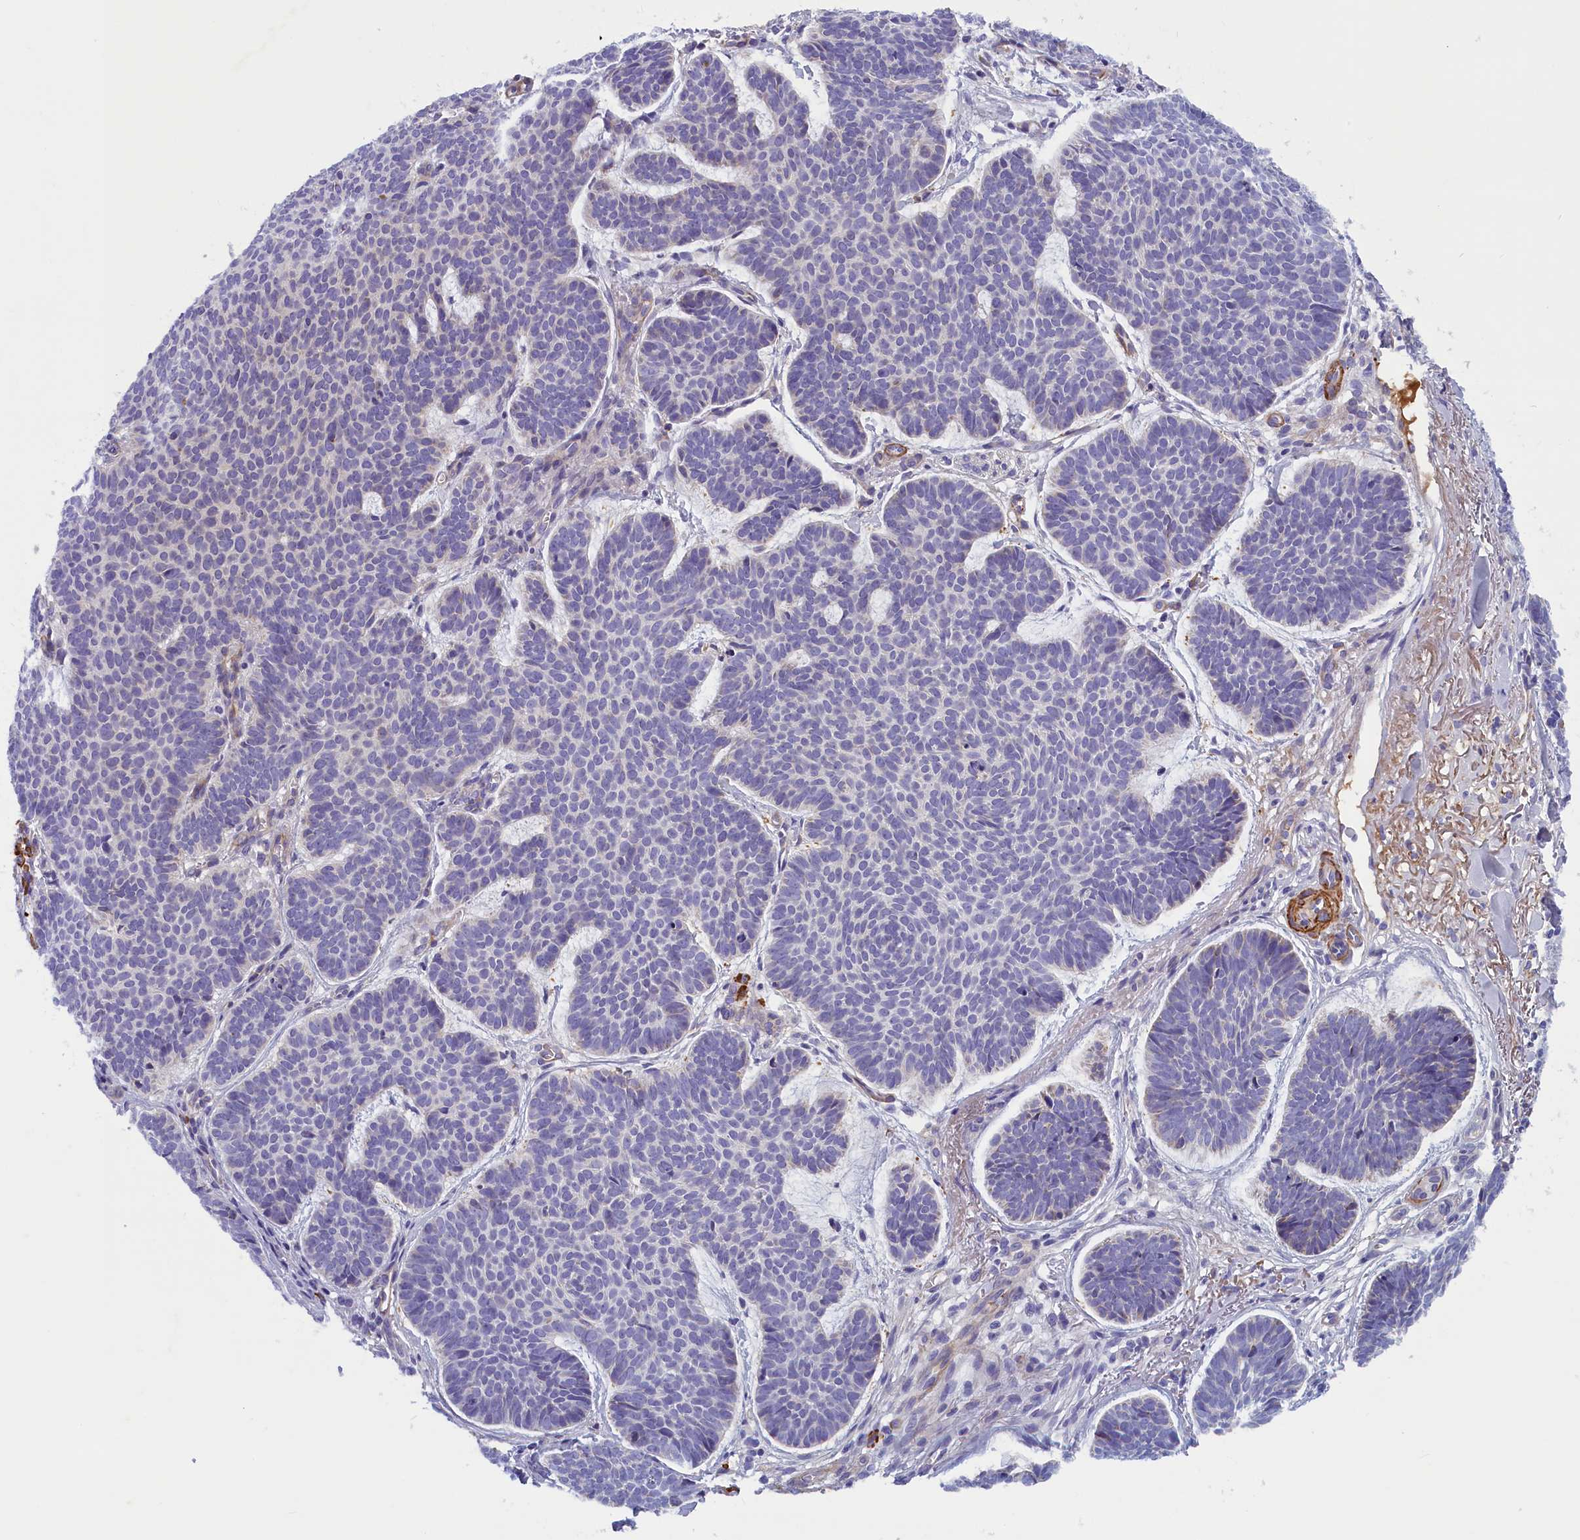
{"staining": {"intensity": "negative", "quantity": "none", "location": "none"}, "tissue": "skin cancer", "cell_type": "Tumor cells", "image_type": "cancer", "snomed": [{"axis": "morphology", "description": "Basal cell carcinoma"}, {"axis": "topography", "description": "Skin"}], "caption": "Immunohistochemical staining of skin cancer (basal cell carcinoma) shows no significant staining in tumor cells.", "gene": "BCL2L13", "patient": {"sex": "female", "age": 74}}